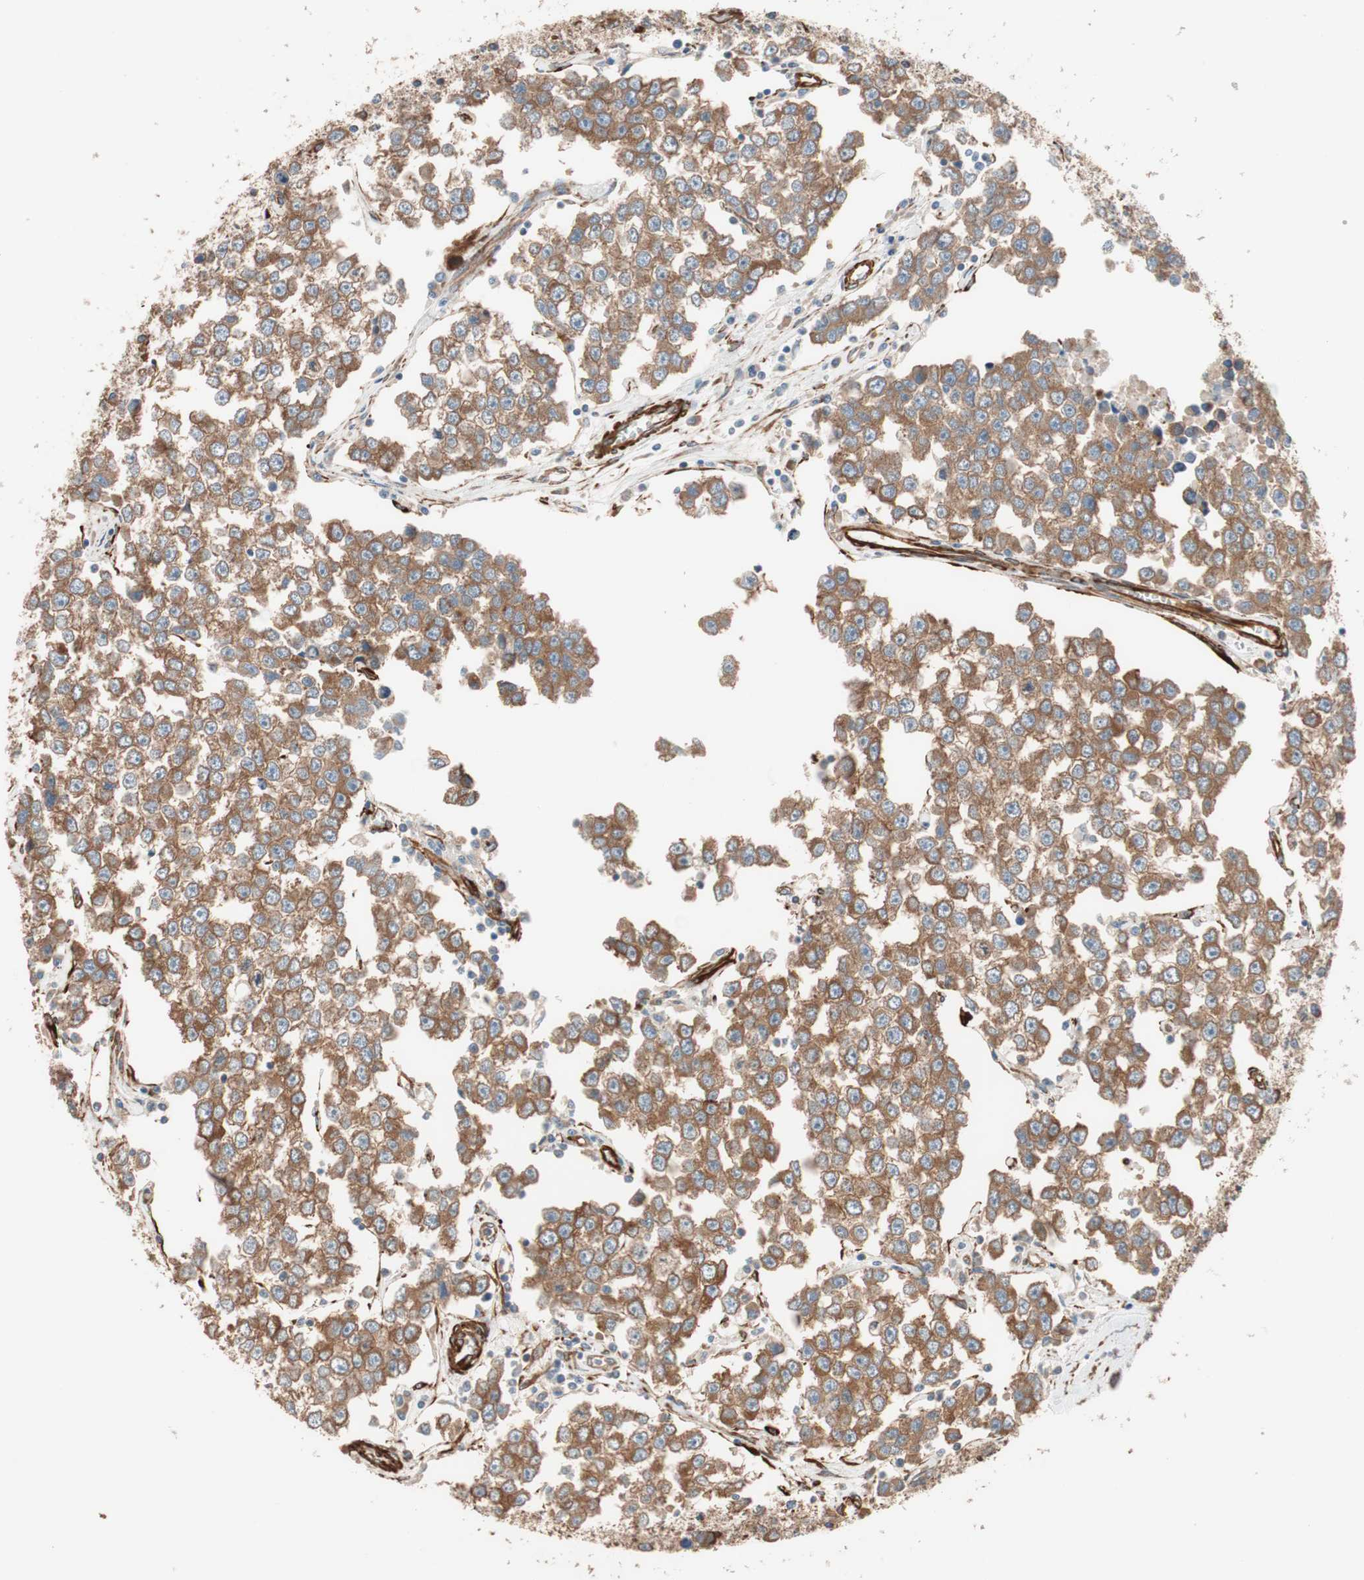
{"staining": {"intensity": "moderate", "quantity": ">75%", "location": "cytoplasmic/membranous"}, "tissue": "testis cancer", "cell_type": "Tumor cells", "image_type": "cancer", "snomed": [{"axis": "morphology", "description": "Seminoma, NOS"}, {"axis": "morphology", "description": "Carcinoma, Embryonal, NOS"}, {"axis": "topography", "description": "Testis"}], "caption": "Testis embryonal carcinoma tissue exhibits moderate cytoplasmic/membranous staining in about >75% of tumor cells, visualized by immunohistochemistry. (DAB IHC with brightfield microscopy, high magnification).", "gene": "GPSM2", "patient": {"sex": "male", "age": 52}}